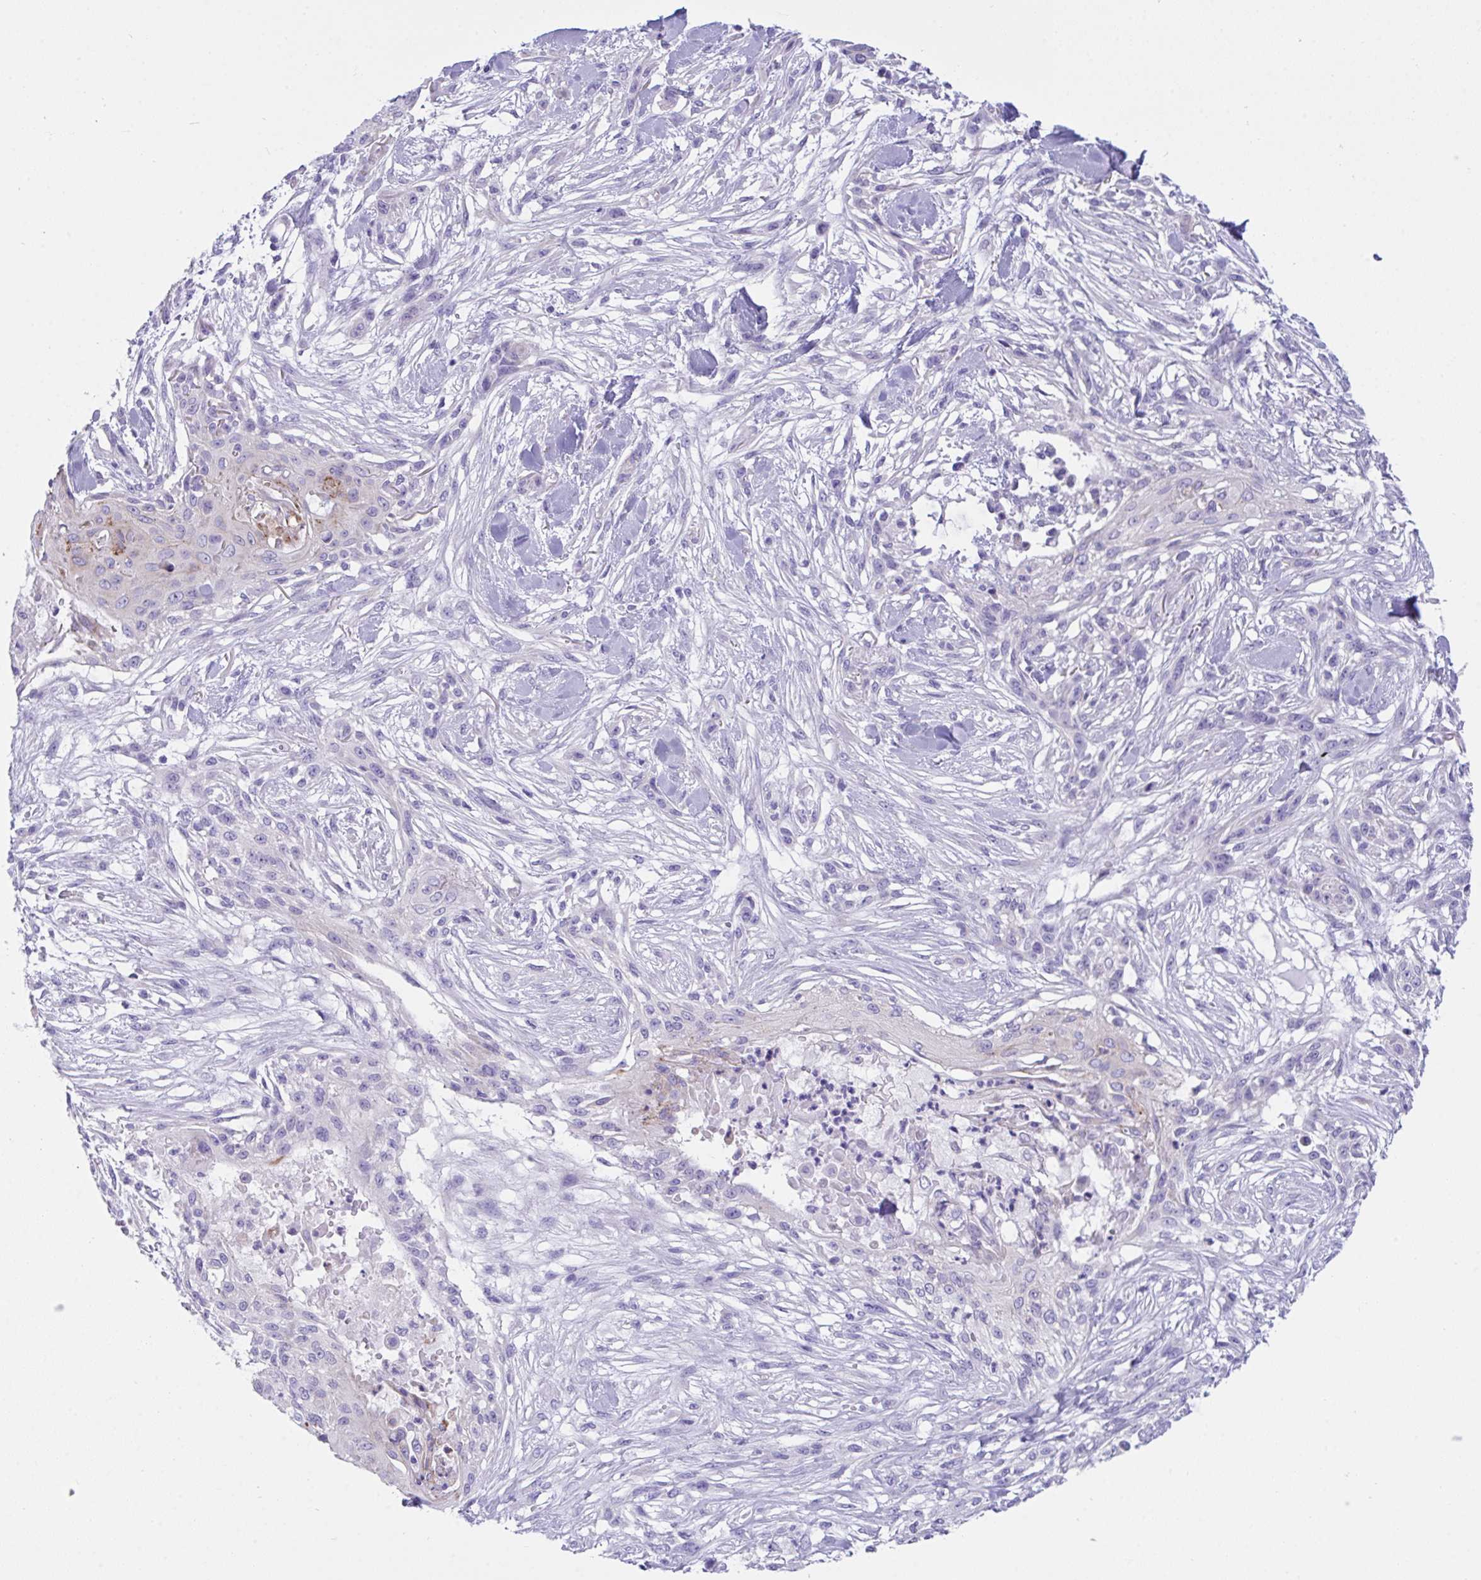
{"staining": {"intensity": "negative", "quantity": "none", "location": "none"}, "tissue": "skin cancer", "cell_type": "Tumor cells", "image_type": "cancer", "snomed": [{"axis": "morphology", "description": "Squamous cell carcinoma, NOS"}, {"axis": "topography", "description": "Skin"}], "caption": "Squamous cell carcinoma (skin) stained for a protein using immunohistochemistry displays no positivity tumor cells.", "gene": "TMEM106B", "patient": {"sex": "female", "age": 59}}